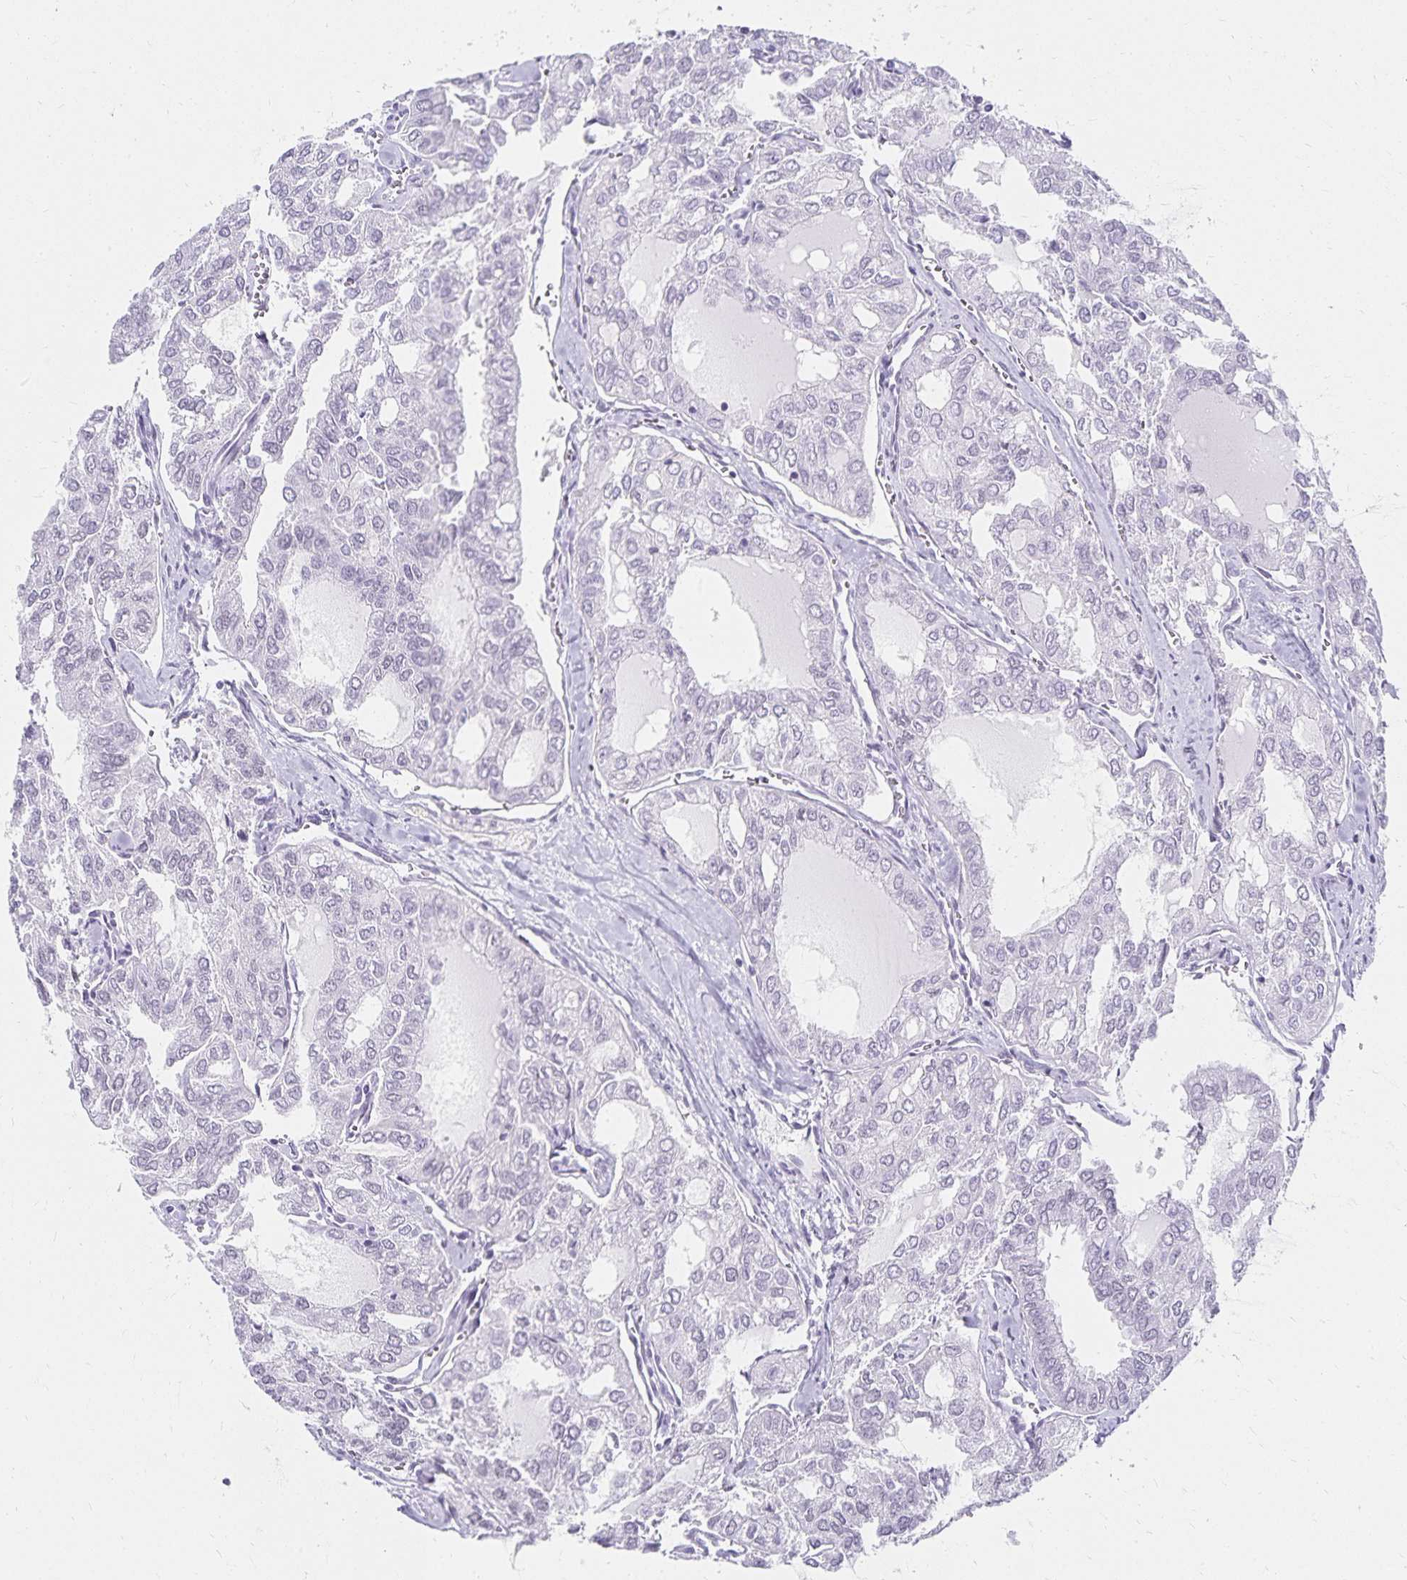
{"staining": {"intensity": "negative", "quantity": "none", "location": "none"}, "tissue": "thyroid cancer", "cell_type": "Tumor cells", "image_type": "cancer", "snomed": [{"axis": "morphology", "description": "Follicular adenoma carcinoma, NOS"}, {"axis": "topography", "description": "Thyroid gland"}], "caption": "The histopathology image displays no staining of tumor cells in follicular adenoma carcinoma (thyroid). (Stains: DAB IHC with hematoxylin counter stain, Microscopy: brightfield microscopy at high magnification).", "gene": "C20orf85", "patient": {"sex": "male", "age": 75}}